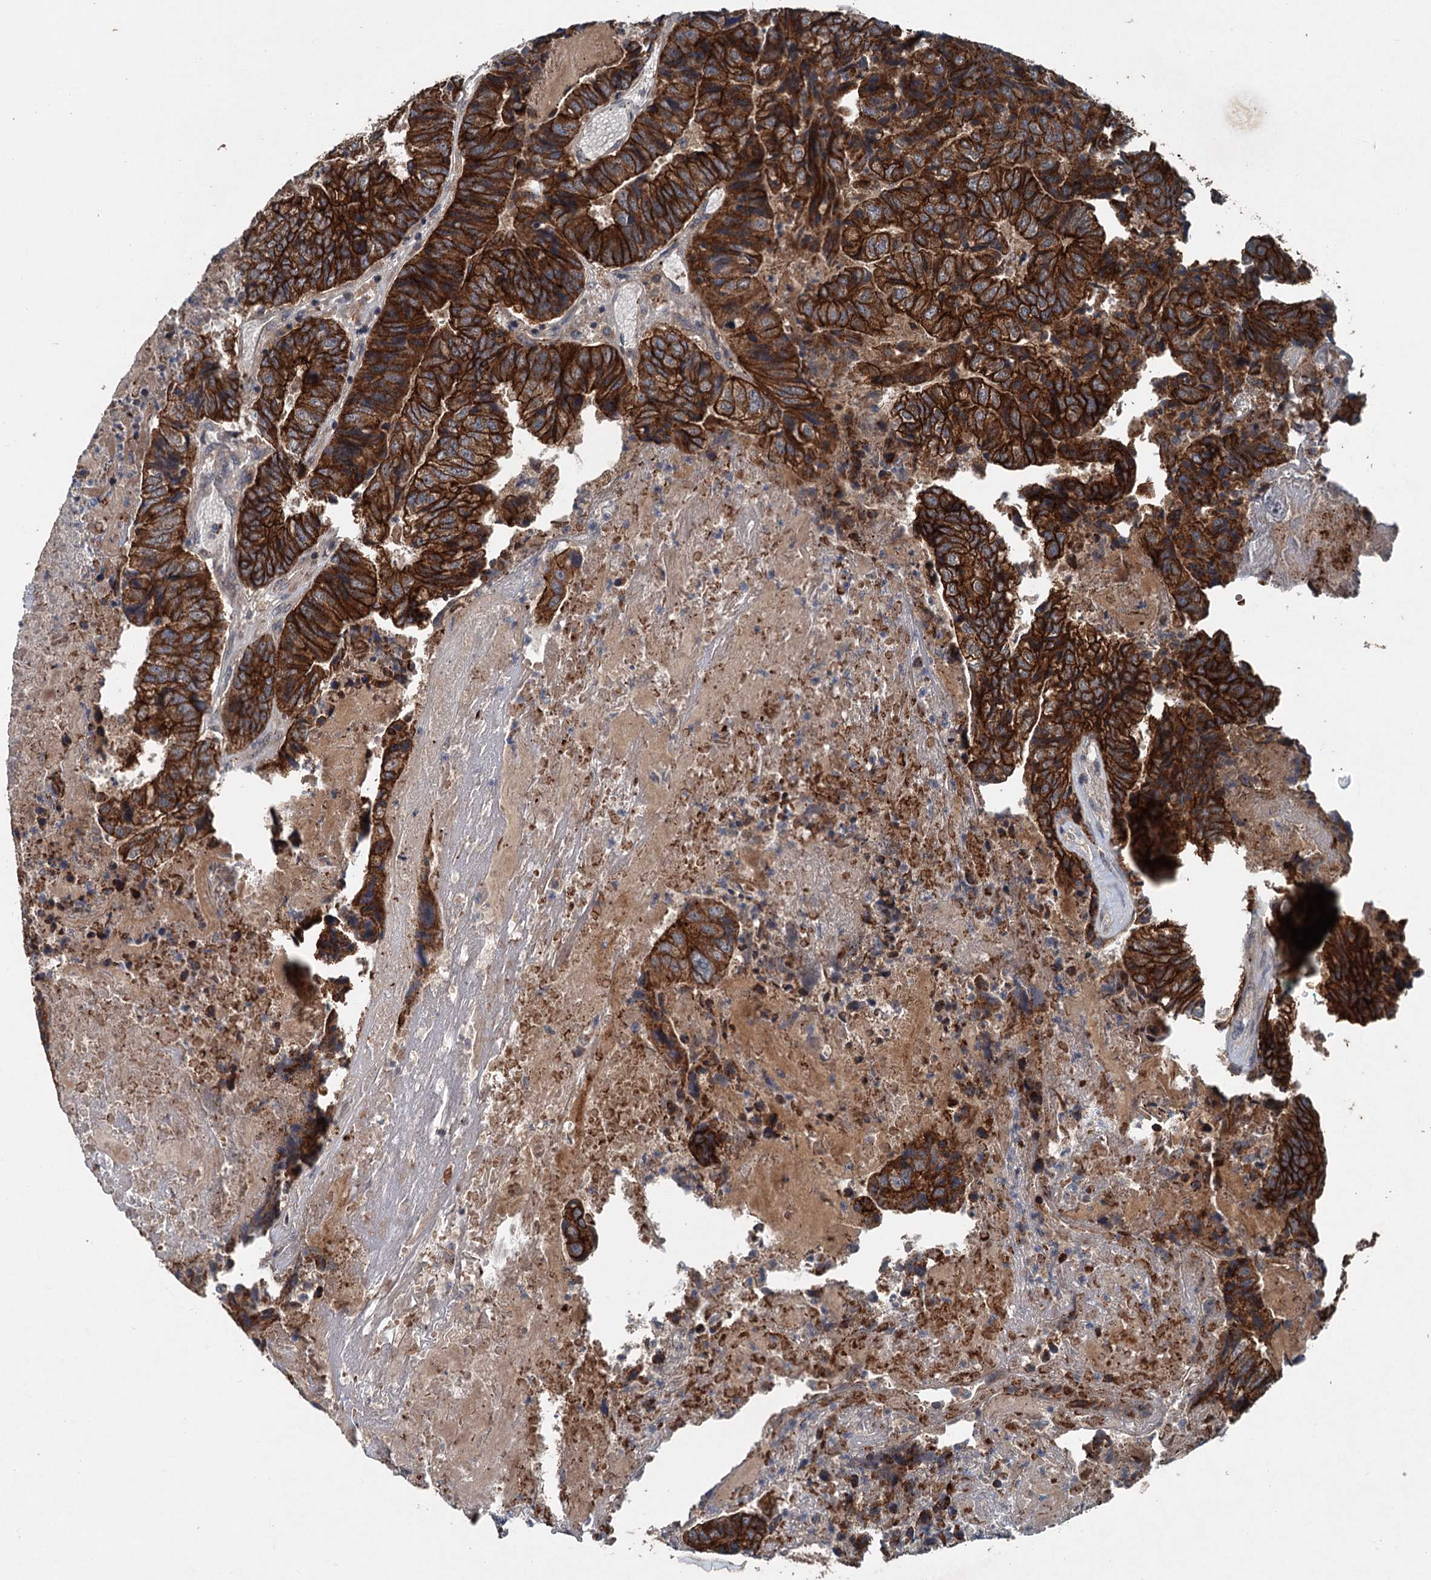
{"staining": {"intensity": "strong", "quantity": ">75%", "location": "cytoplasmic/membranous"}, "tissue": "colorectal cancer", "cell_type": "Tumor cells", "image_type": "cancer", "snomed": [{"axis": "morphology", "description": "Adenocarcinoma, NOS"}, {"axis": "topography", "description": "Colon"}], "caption": "There is high levels of strong cytoplasmic/membranous staining in tumor cells of colorectal cancer, as demonstrated by immunohistochemical staining (brown color).", "gene": "N4BP2L2", "patient": {"sex": "female", "age": 67}}